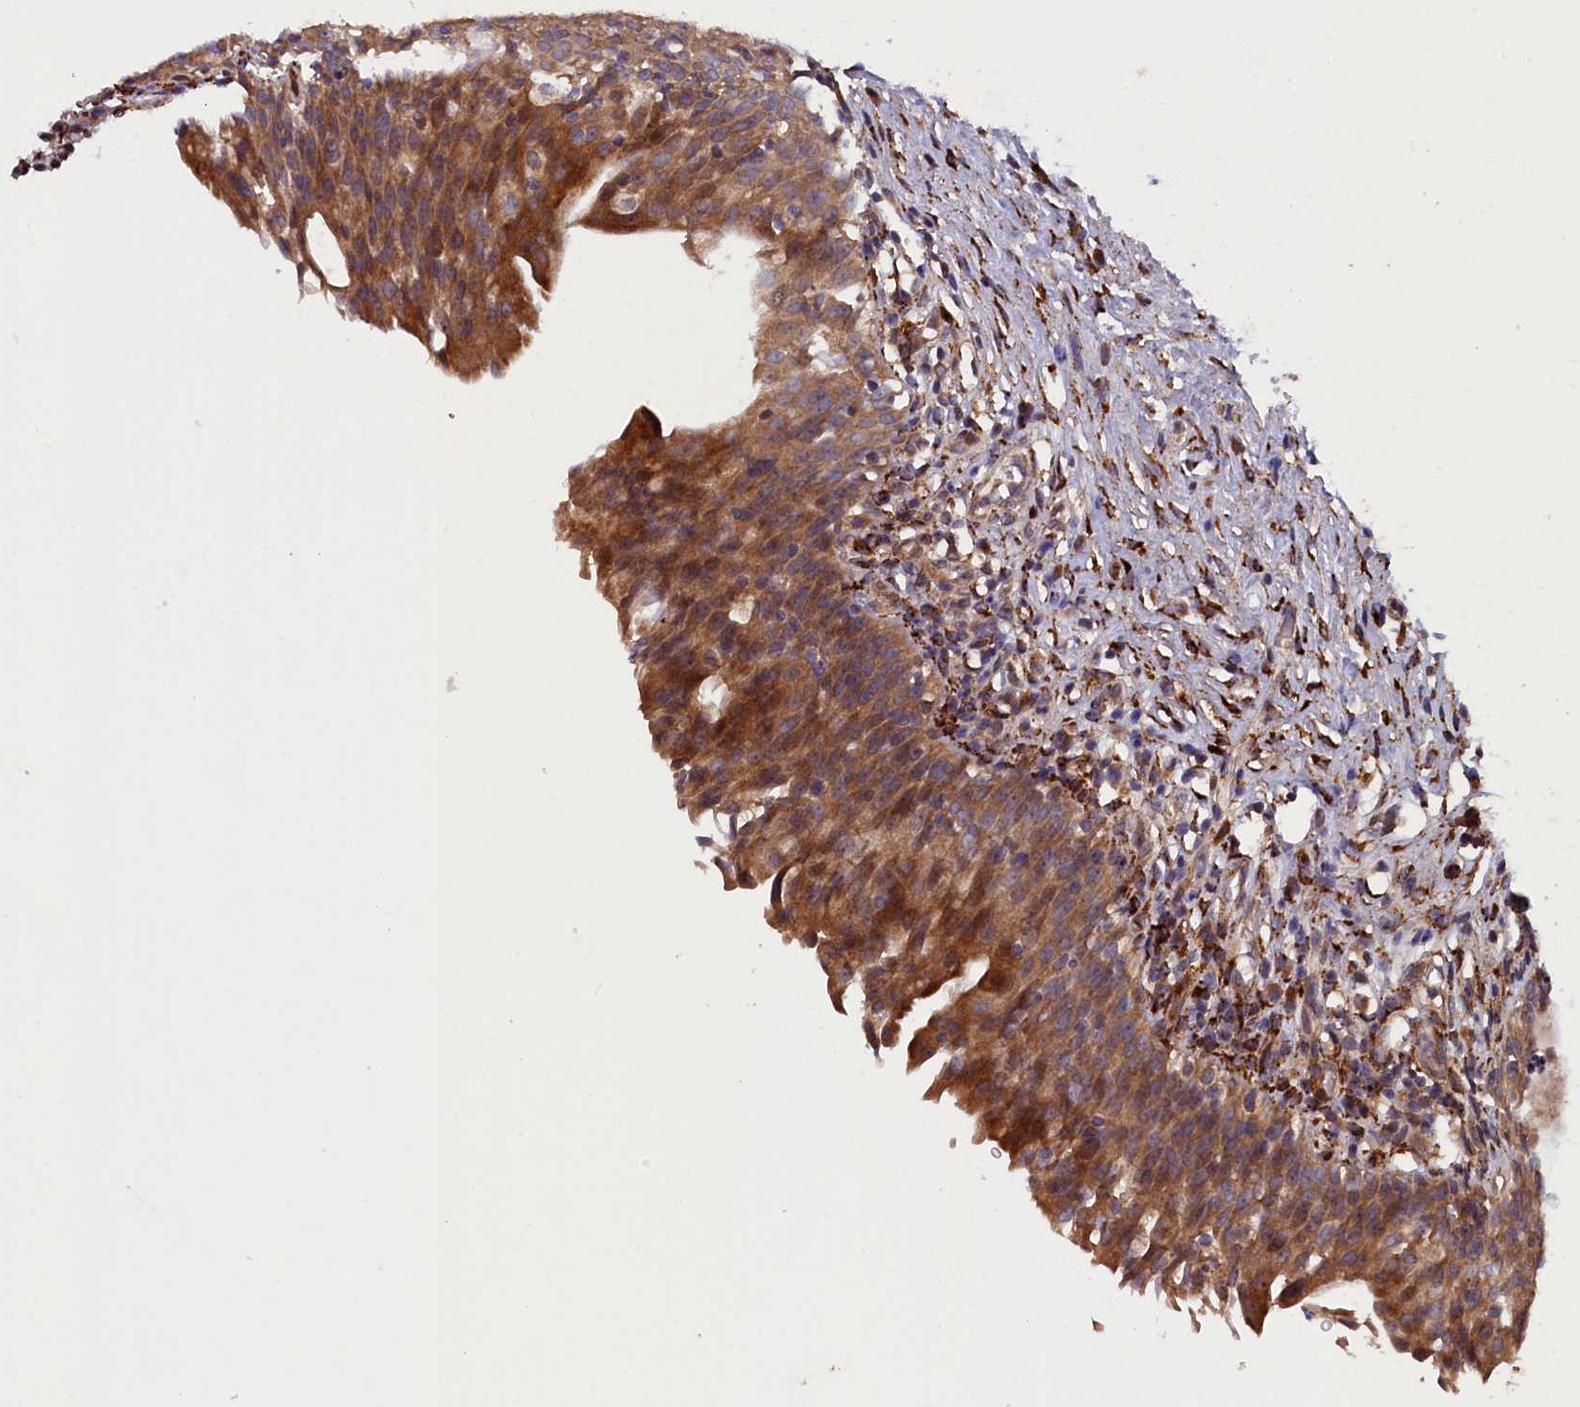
{"staining": {"intensity": "moderate", "quantity": ">75%", "location": "cytoplasmic/membranous"}, "tissue": "urinary bladder", "cell_type": "Urothelial cells", "image_type": "normal", "snomed": [{"axis": "morphology", "description": "Normal tissue, NOS"}, {"axis": "morphology", "description": "Inflammation, NOS"}, {"axis": "topography", "description": "Urinary bladder"}], "caption": "DAB (3,3'-diaminobenzidine) immunohistochemical staining of benign urinary bladder demonstrates moderate cytoplasmic/membranous protein expression in about >75% of urothelial cells.", "gene": "ARRDC4", "patient": {"sex": "male", "age": 63}}